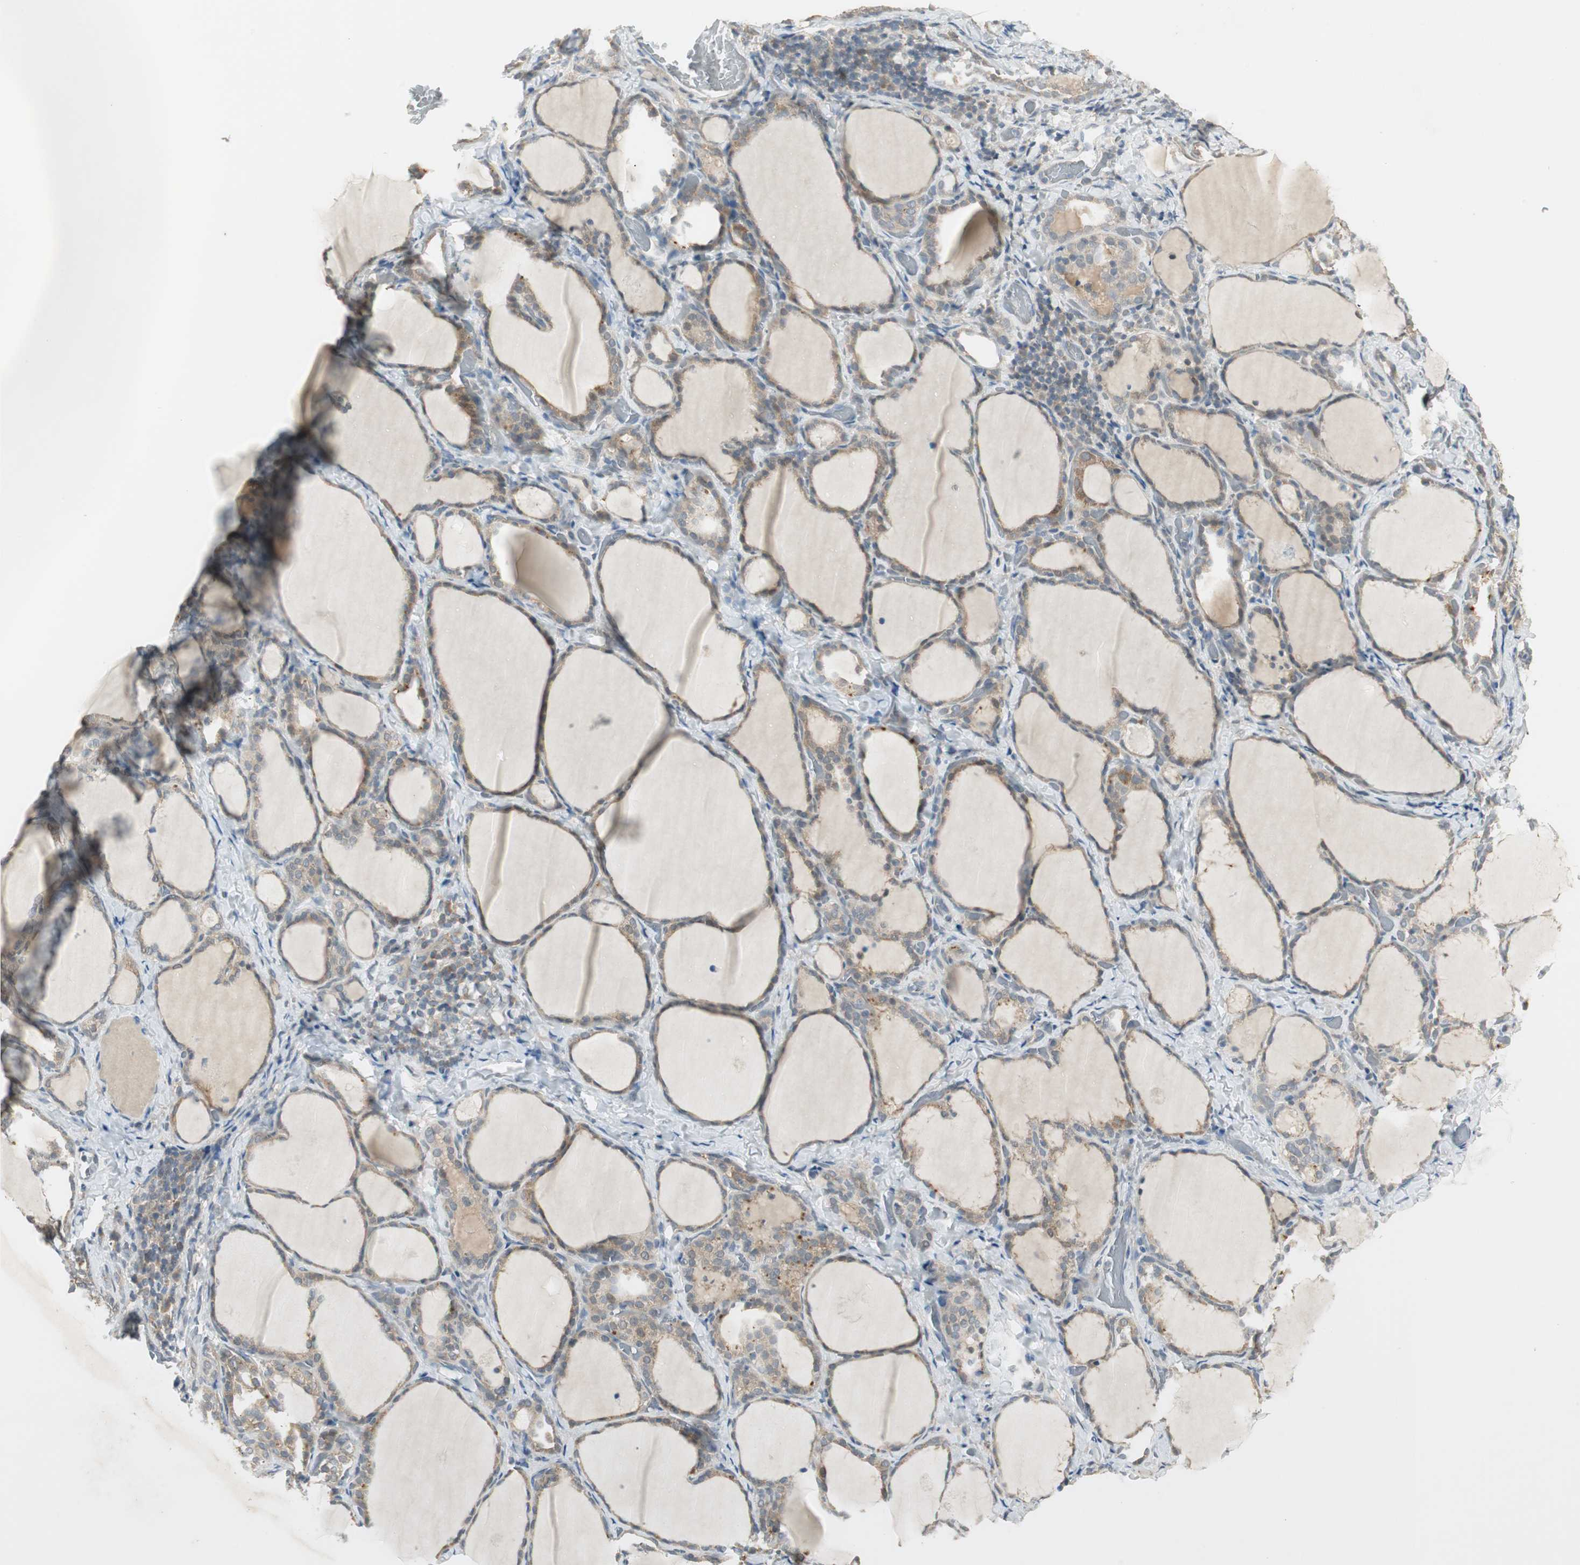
{"staining": {"intensity": "moderate", "quantity": ">75%", "location": "cytoplasmic/membranous"}, "tissue": "thyroid gland", "cell_type": "Glandular cells", "image_type": "normal", "snomed": [{"axis": "morphology", "description": "Normal tissue, NOS"}, {"axis": "morphology", "description": "Papillary adenocarcinoma, NOS"}, {"axis": "topography", "description": "Thyroid gland"}], "caption": "Thyroid gland stained with DAB (3,3'-diaminobenzidine) immunohistochemistry (IHC) exhibits medium levels of moderate cytoplasmic/membranous positivity in approximately >75% of glandular cells.", "gene": "USP2", "patient": {"sex": "female", "age": 30}}